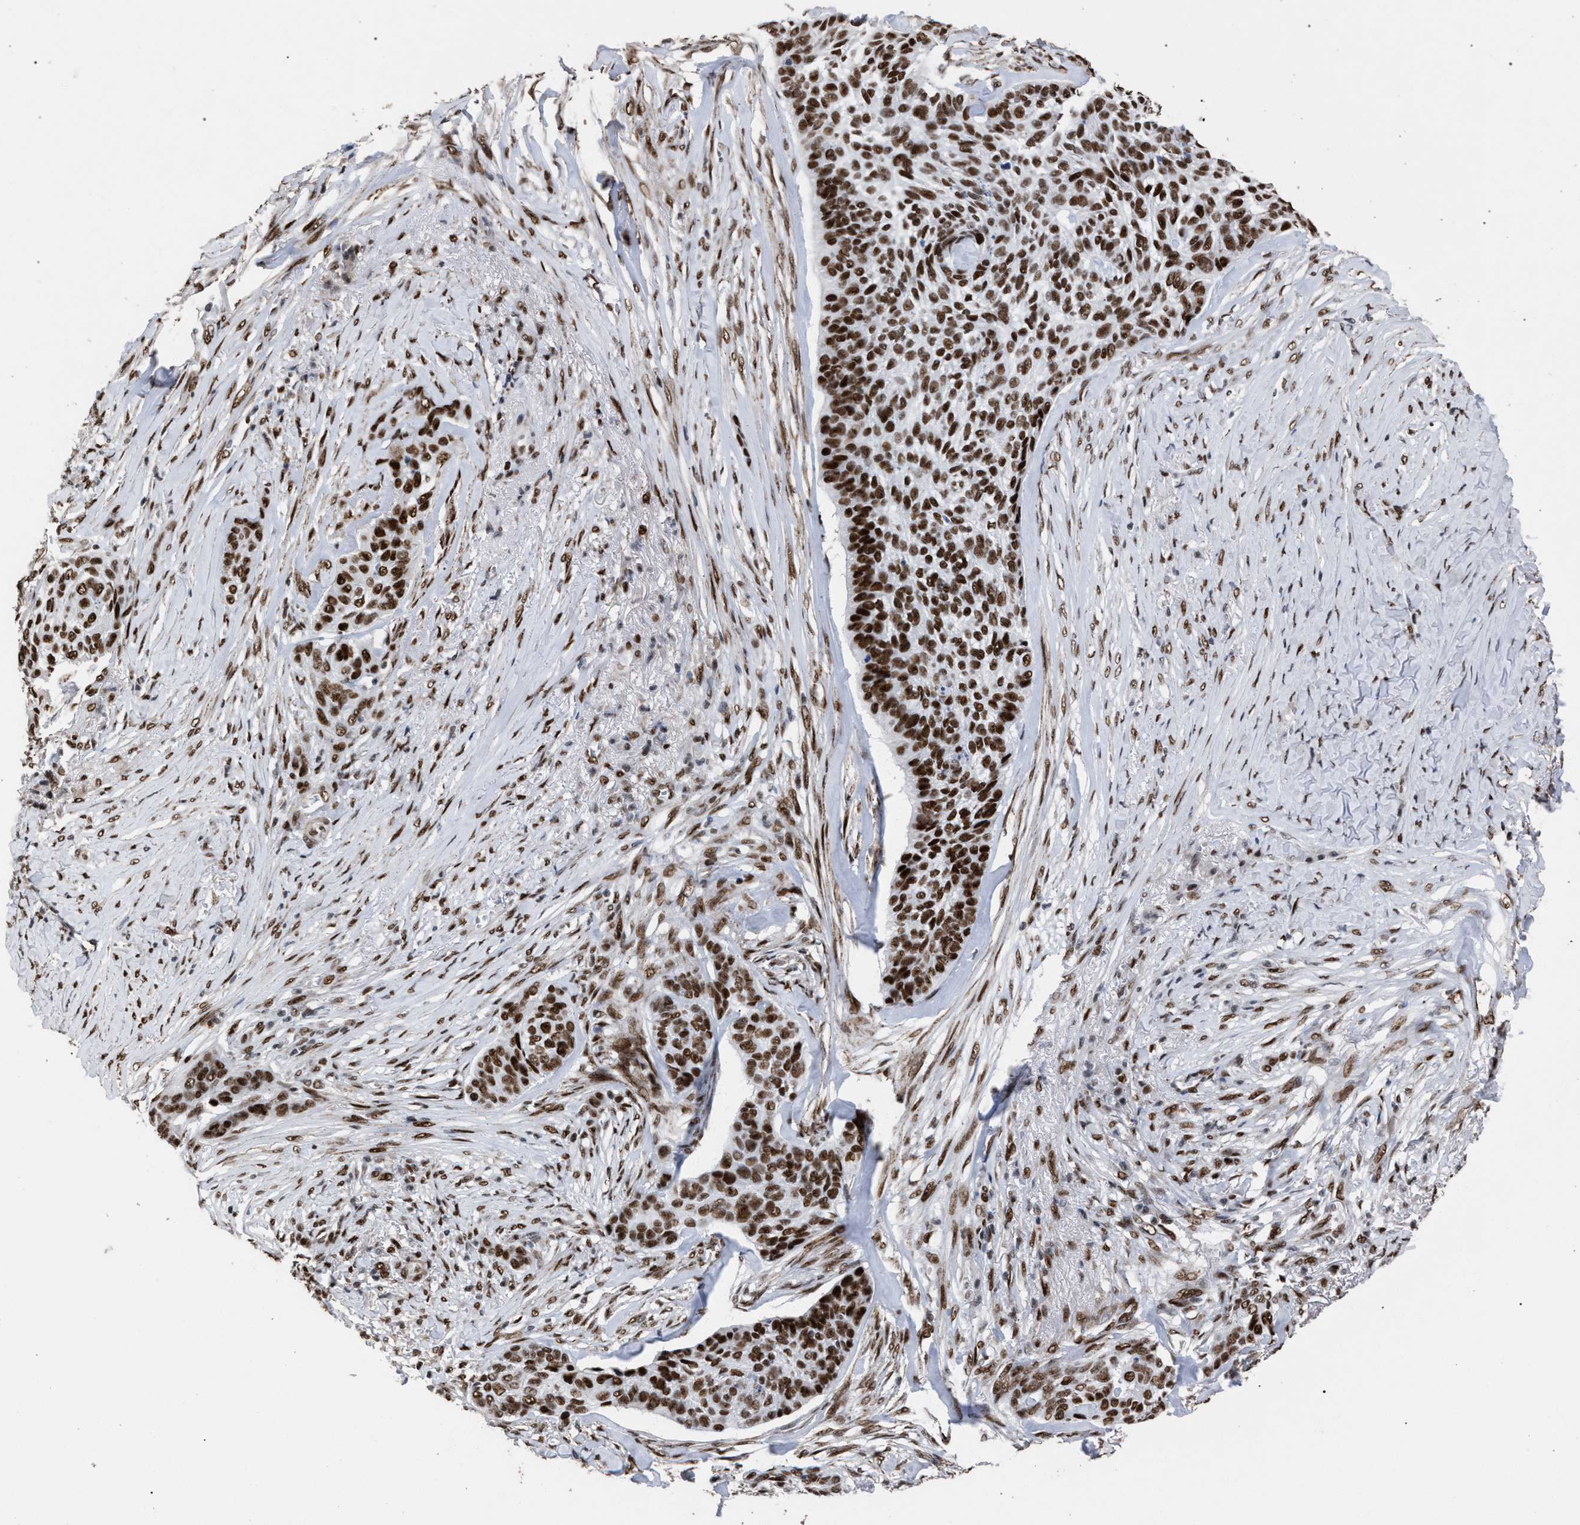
{"staining": {"intensity": "strong", "quantity": ">75%", "location": "nuclear"}, "tissue": "skin cancer", "cell_type": "Tumor cells", "image_type": "cancer", "snomed": [{"axis": "morphology", "description": "Basal cell carcinoma"}, {"axis": "topography", "description": "Skin"}], "caption": "A high-resolution micrograph shows IHC staining of basal cell carcinoma (skin), which demonstrates strong nuclear expression in approximately >75% of tumor cells. The staining is performed using DAB brown chromogen to label protein expression. The nuclei are counter-stained blue using hematoxylin.", "gene": "TP53BP1", "patient": {"sex": "male", "age": 85}}